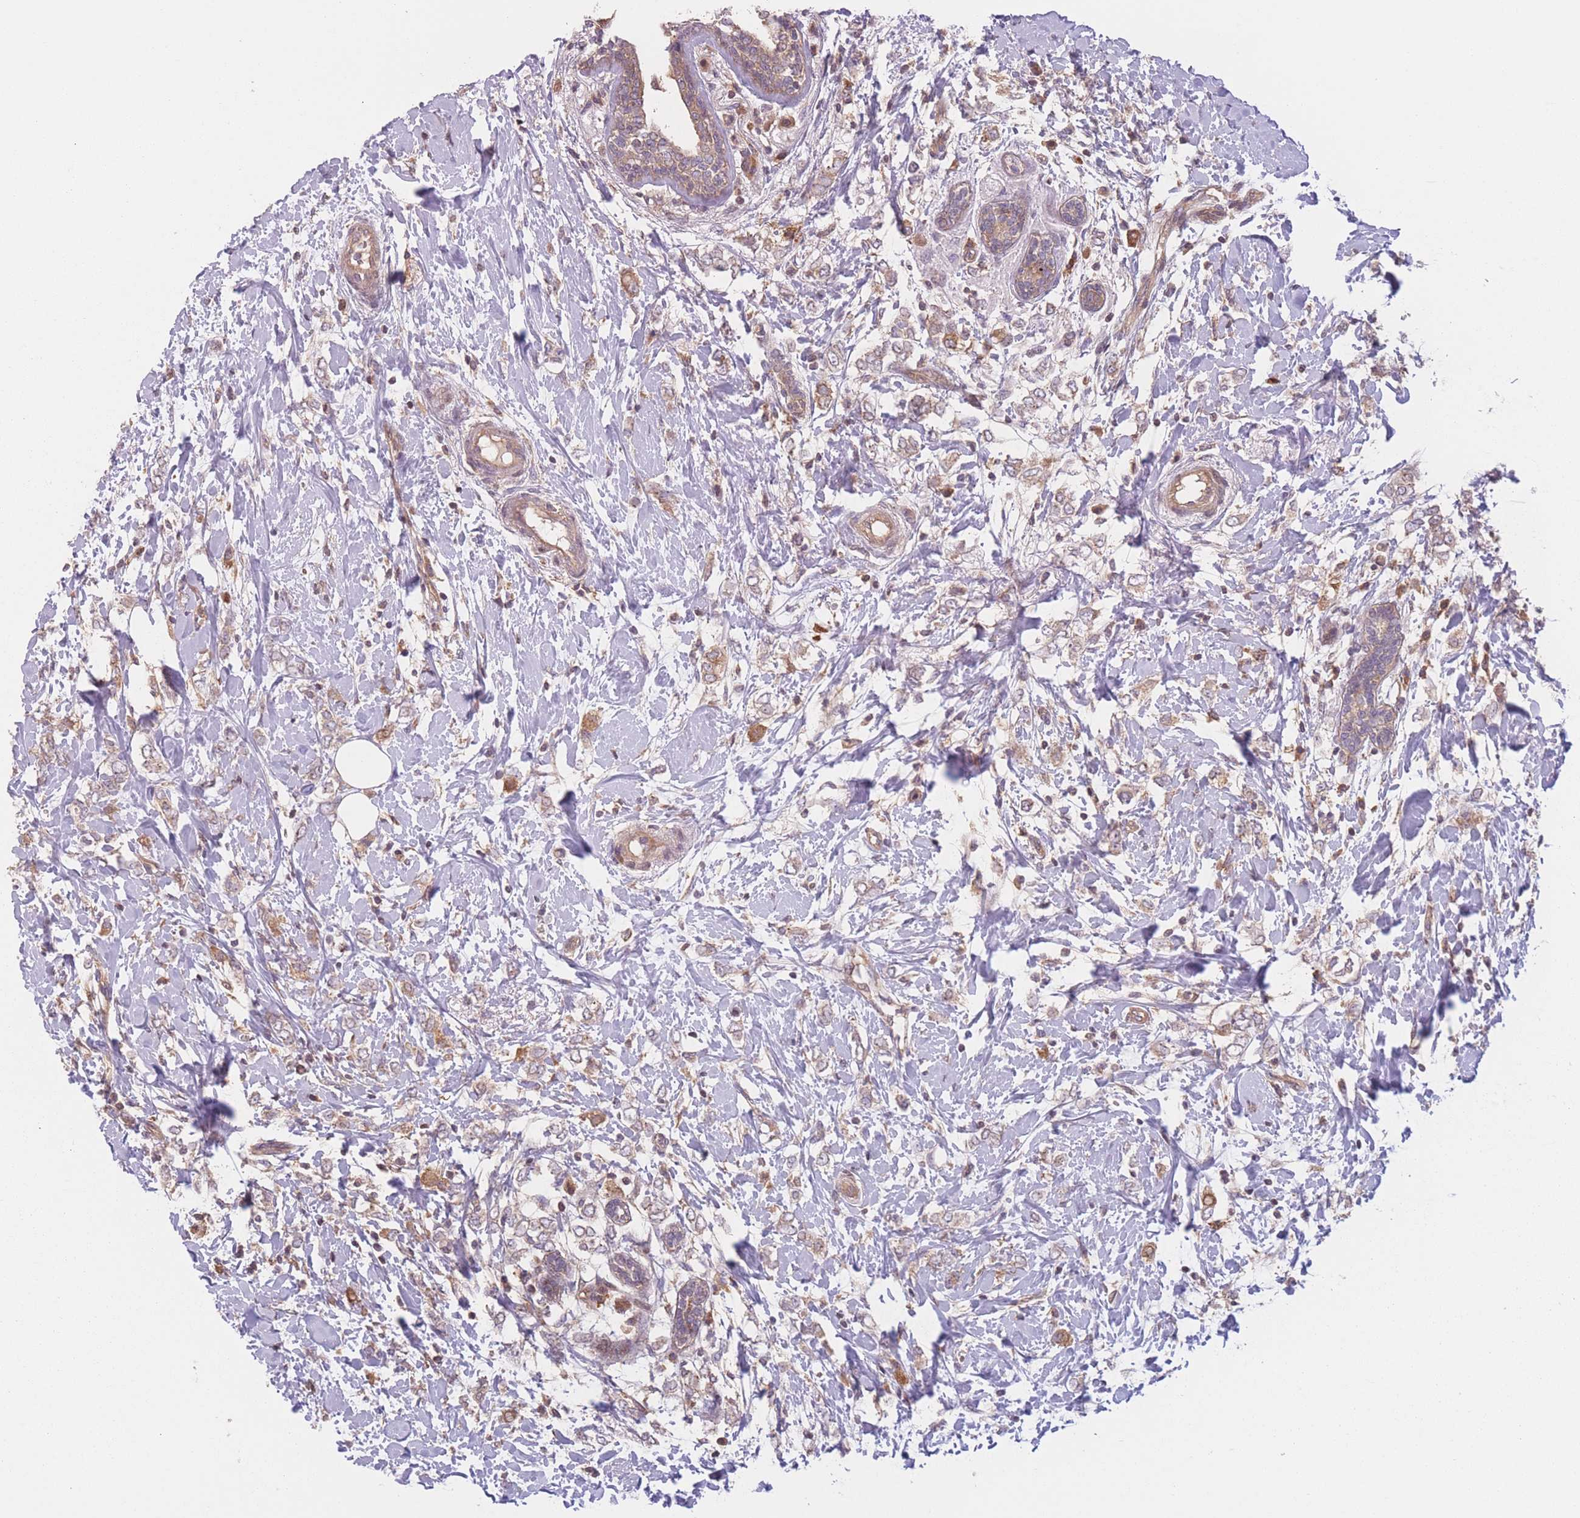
{"staining": {"intensity": "moderate", "quantity": ">75%", "location": "cytoplasmic/membranous"}, "tissue": "breast cancer", "cell_type": "Tumor cells", "image_type": "cancer", "snomed": [{"axis": "morphology", "description": "Normal tissue, NOS"}, {"axis": "morphology", "description": "Lobular carcinoma"}, {"axis": "topography", "description": "Breast"}], "caption": "Human lobular carcinoma (breast) stained with a protein marker displays moderate staining in tumor cells.", "gene": "WASHC2A", "patient": {"sex": "female", "age": 47}}